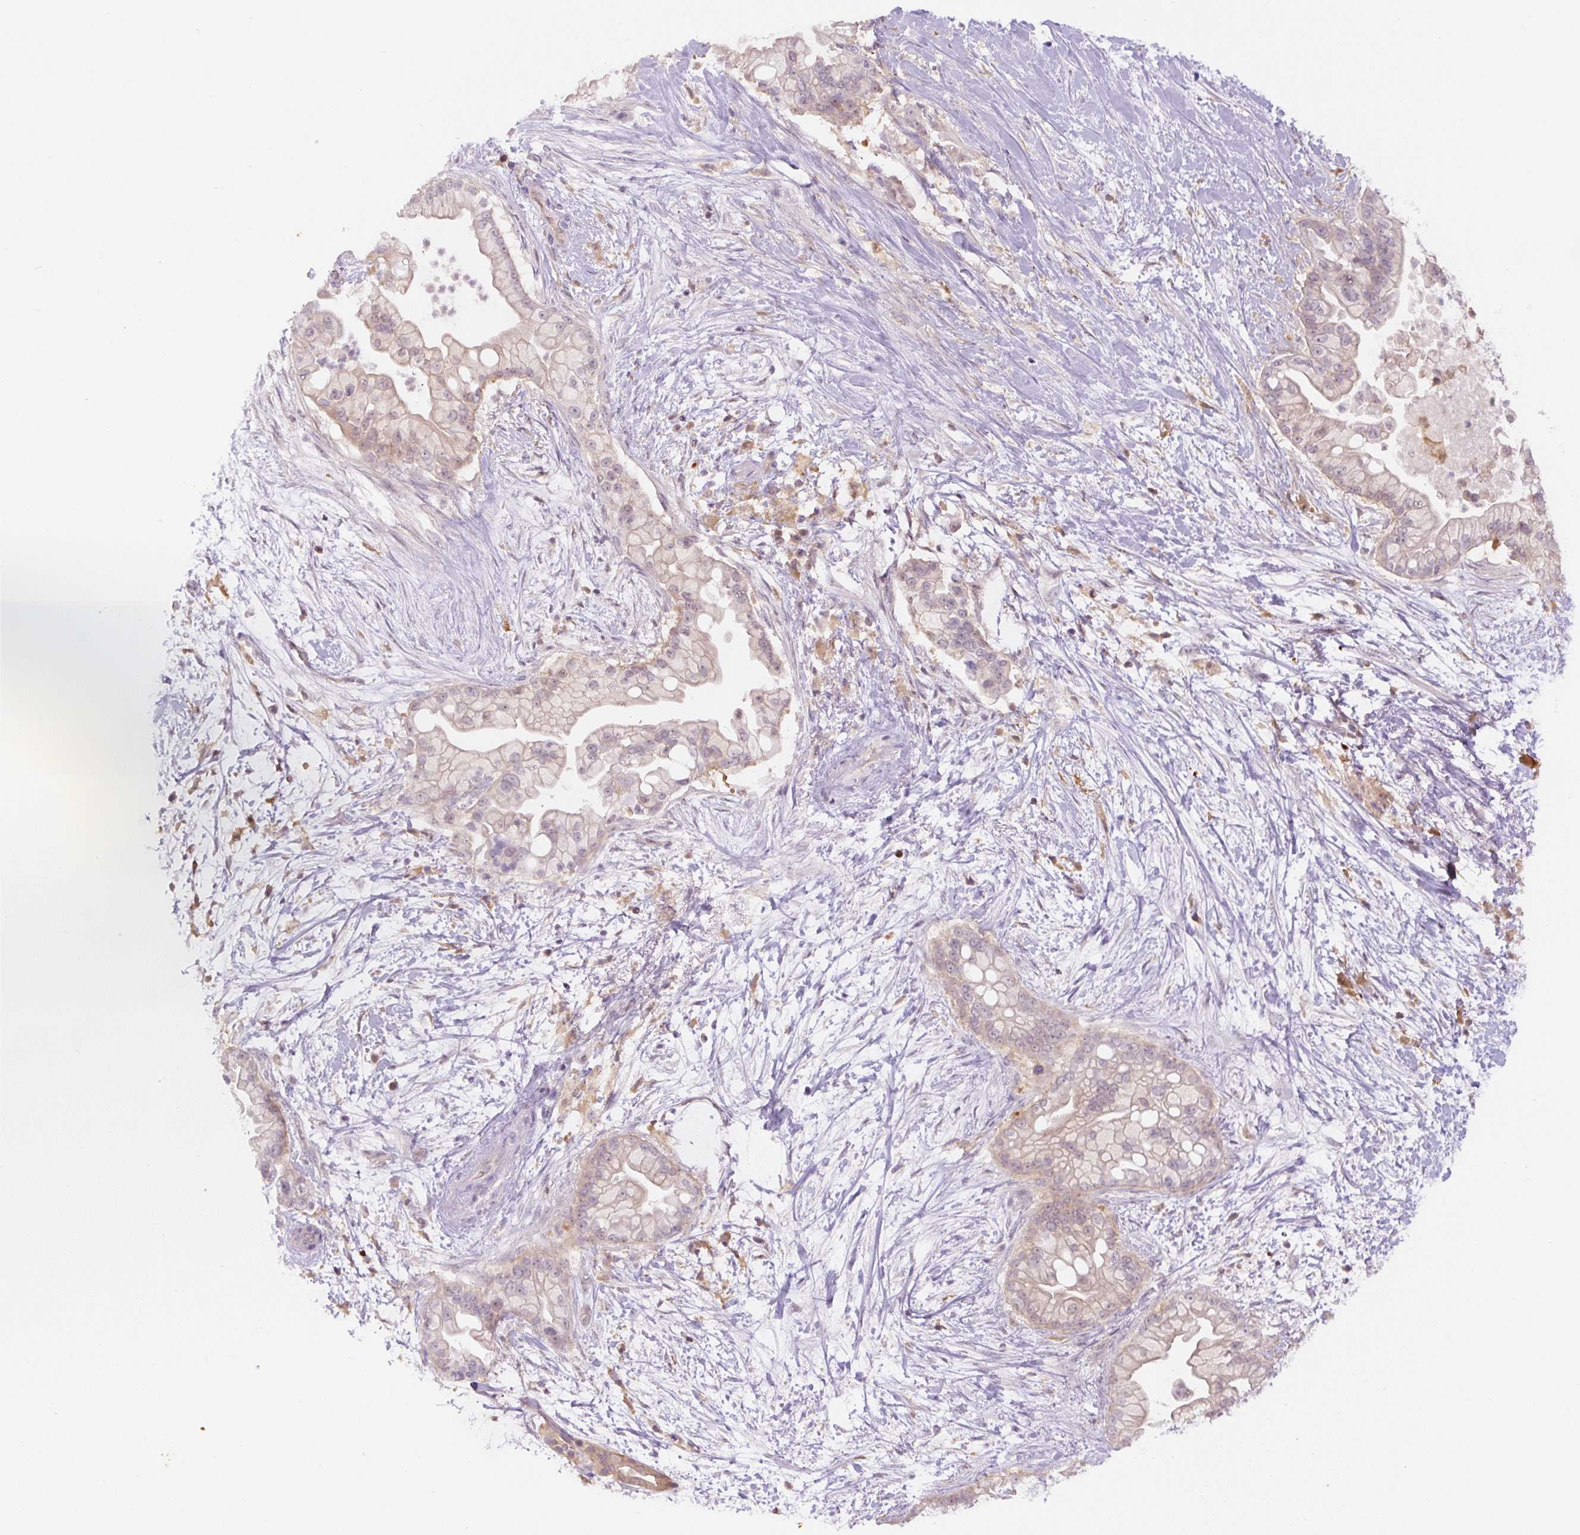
{"staining": {"intensity": "weak", "quantity": "<25%", "location": "cytoplasmic/membranous"}, "tissue": "pancreatic cancer", "cell_type": "Tumor cells", "image_type": "cancer", "snomed": [{"axis": "morphology", "description": "Adenocarcinoma, NOS"}, {"axis": "topography", "description": "Pancreas"}], "caption": "Immunohistochemical staining of human pancreatic cancer demonstrates no significant positivity in tumor cells. (DAB immunohistochemistry (IHC) with hematoxylin counter stain).", "gene": "SPSB2", "patient": {"sex": "female", "age": 69}}